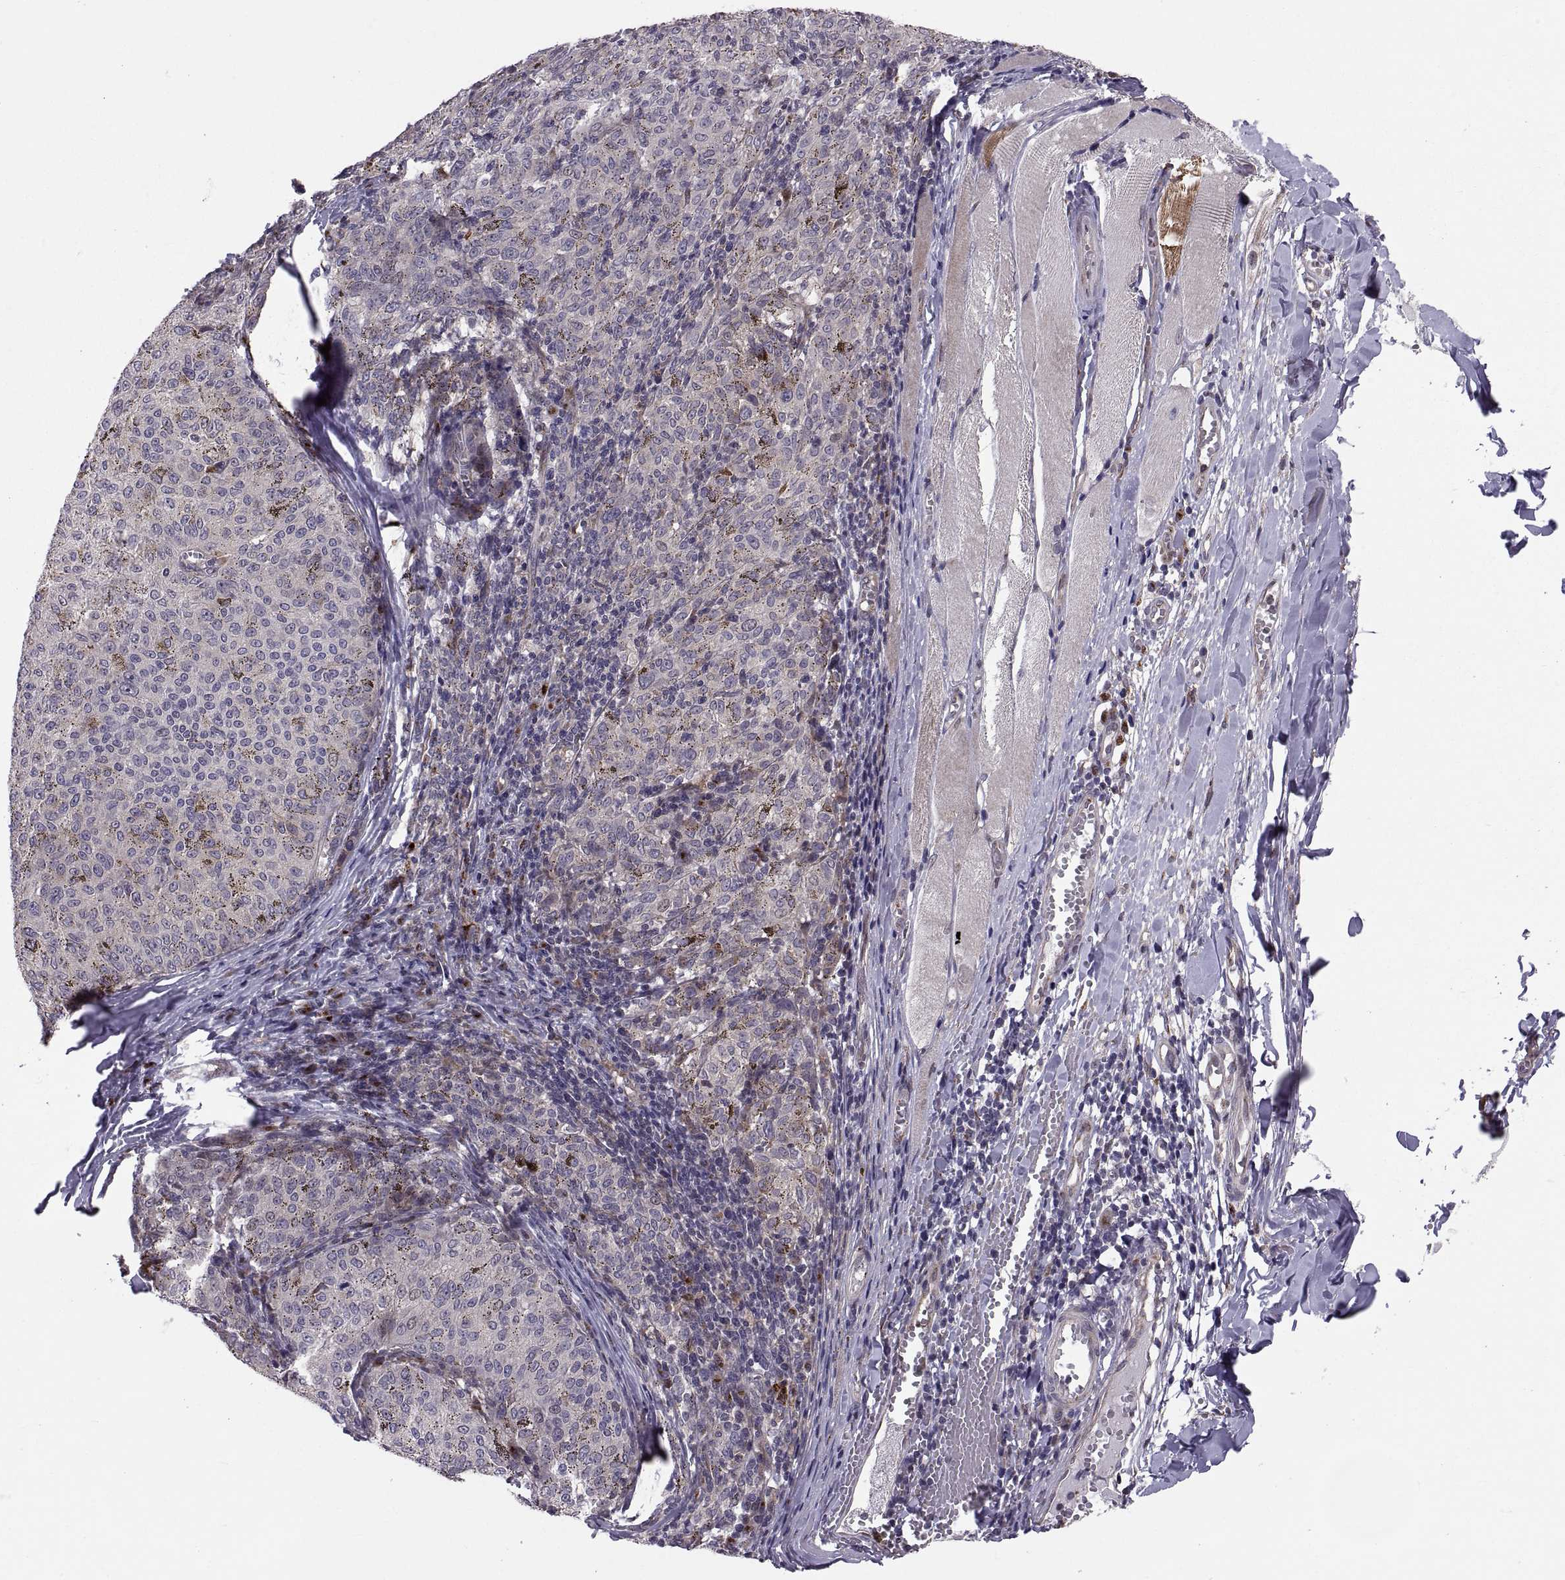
{"staining": {"intensity": "negative", "quantity": "none", "location": "none"}, "tissue": "melanoma", "cell_type": "Tumor cells", "image_type": "cancer", "snomed": [{"axis": "morphology", "description": "Malignant melanoma, NOS"}, {"axis": "topography", "description": "Skin"}], "caption": "Immunohistochemistry (IHC) micrograph of human malignant melanoma stained for a protein (brown), which displays no expression in tumor cells. Brightfield microscopy of immunohistochemistry stained with DAB (3,3'-diaminobenzidine) (brown) and hematoxylin (blue), captured at high magnification.", "gene": "TESC", "patient": {"sex": "female", "age": 72}}